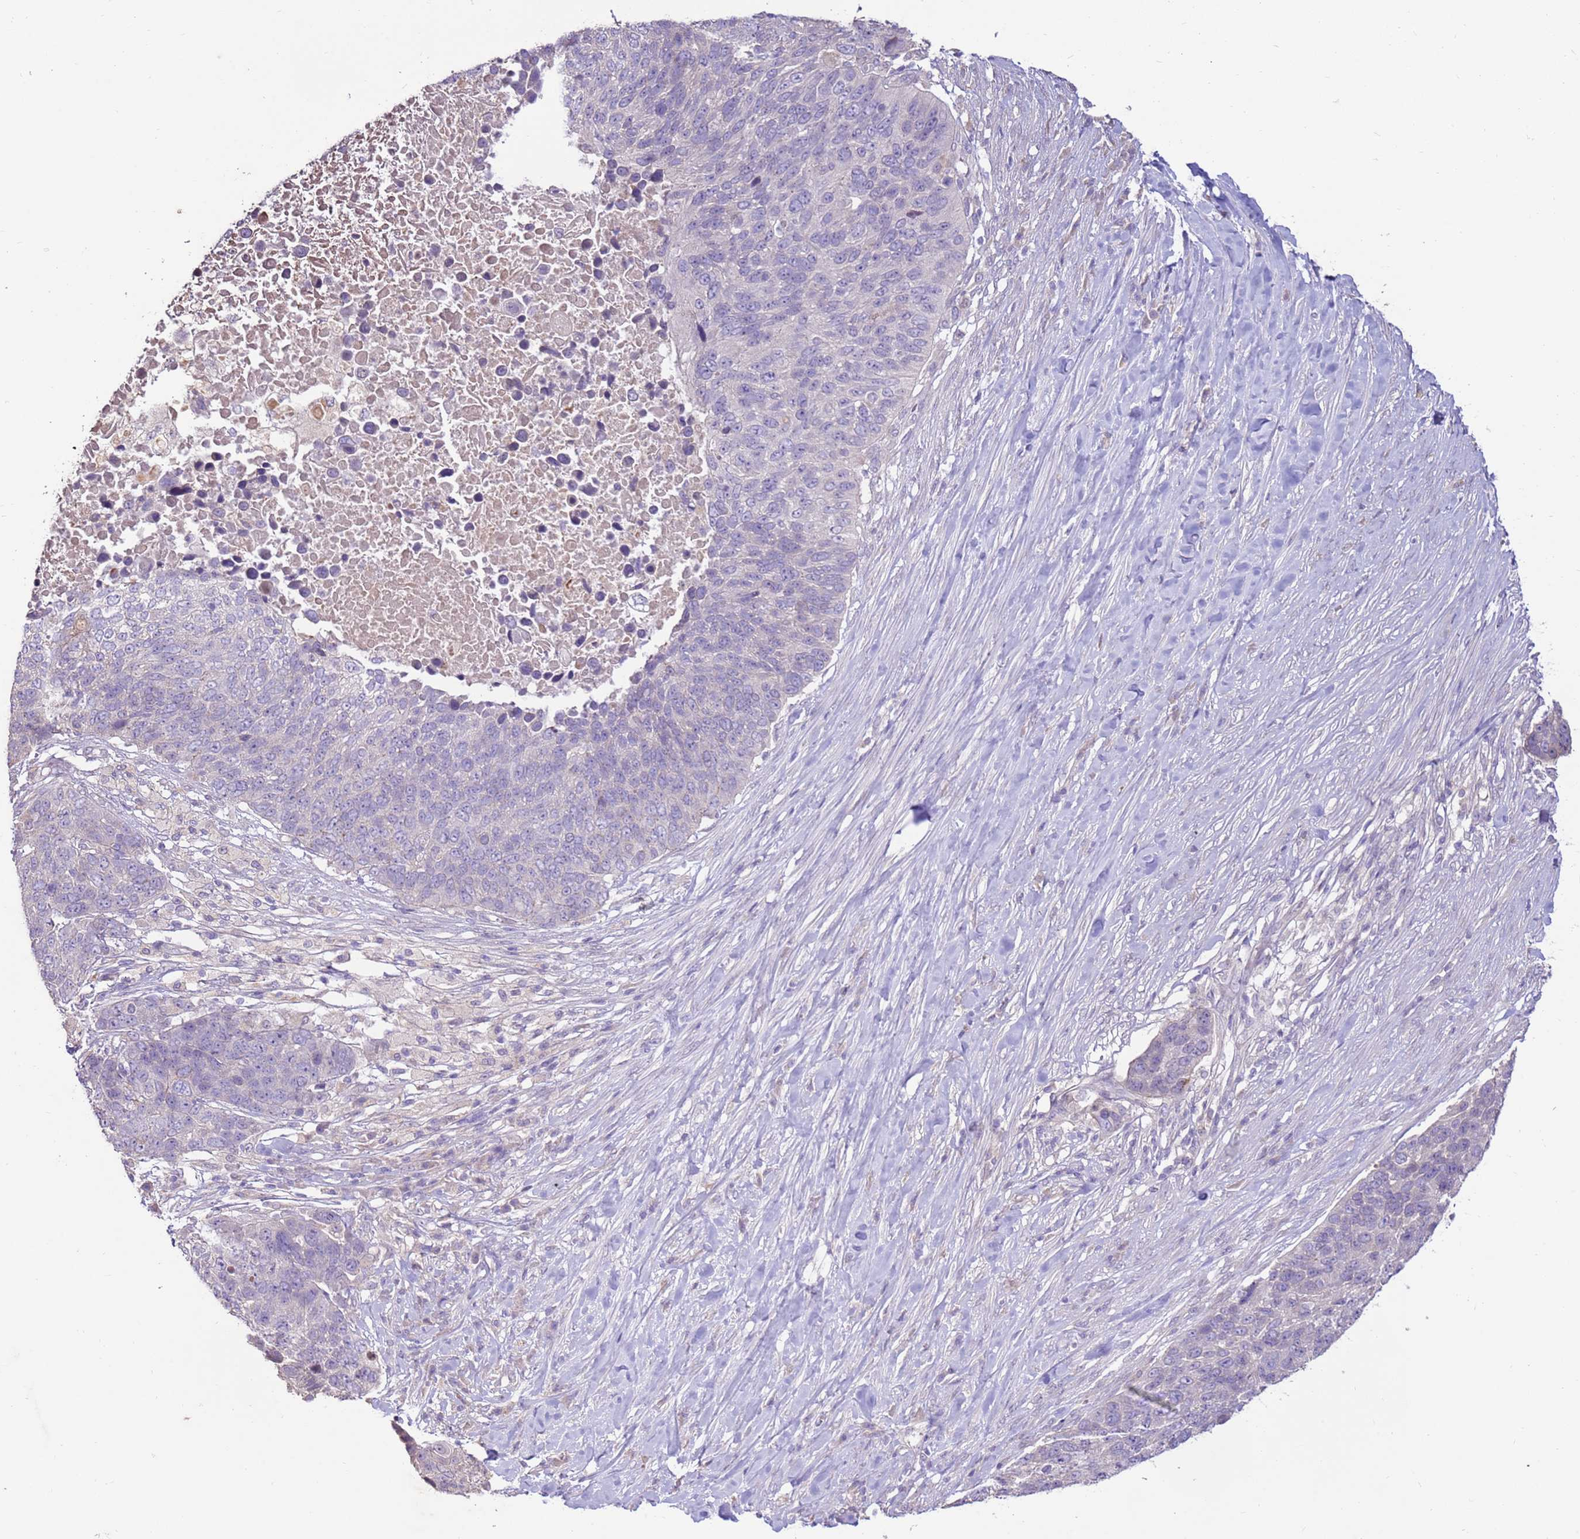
{"staining": {"intensity": "negative", "quantity": "none", "location": "none"}, "tissue": "lung cancer", "cell_type": "Tumor cells", "image_type": "cancer", "snomed": [{"axis": "morphology", "description": "Normal tissue, NOS"}, {"axis": "morphology", "description": "Squamous cell carcinoma, NOS"}, {"axis": "topography", "description": "Lymph node"}, {"axis": "topography", "description": "Lung"}], "caption": "This is a micrograph of immunohistochemistry staining of squamous cell carcinoma (lung), which shows no positivity in tumor cells.", "gene": "LGI4", "patient": {"sex": "male", "age": 66}}